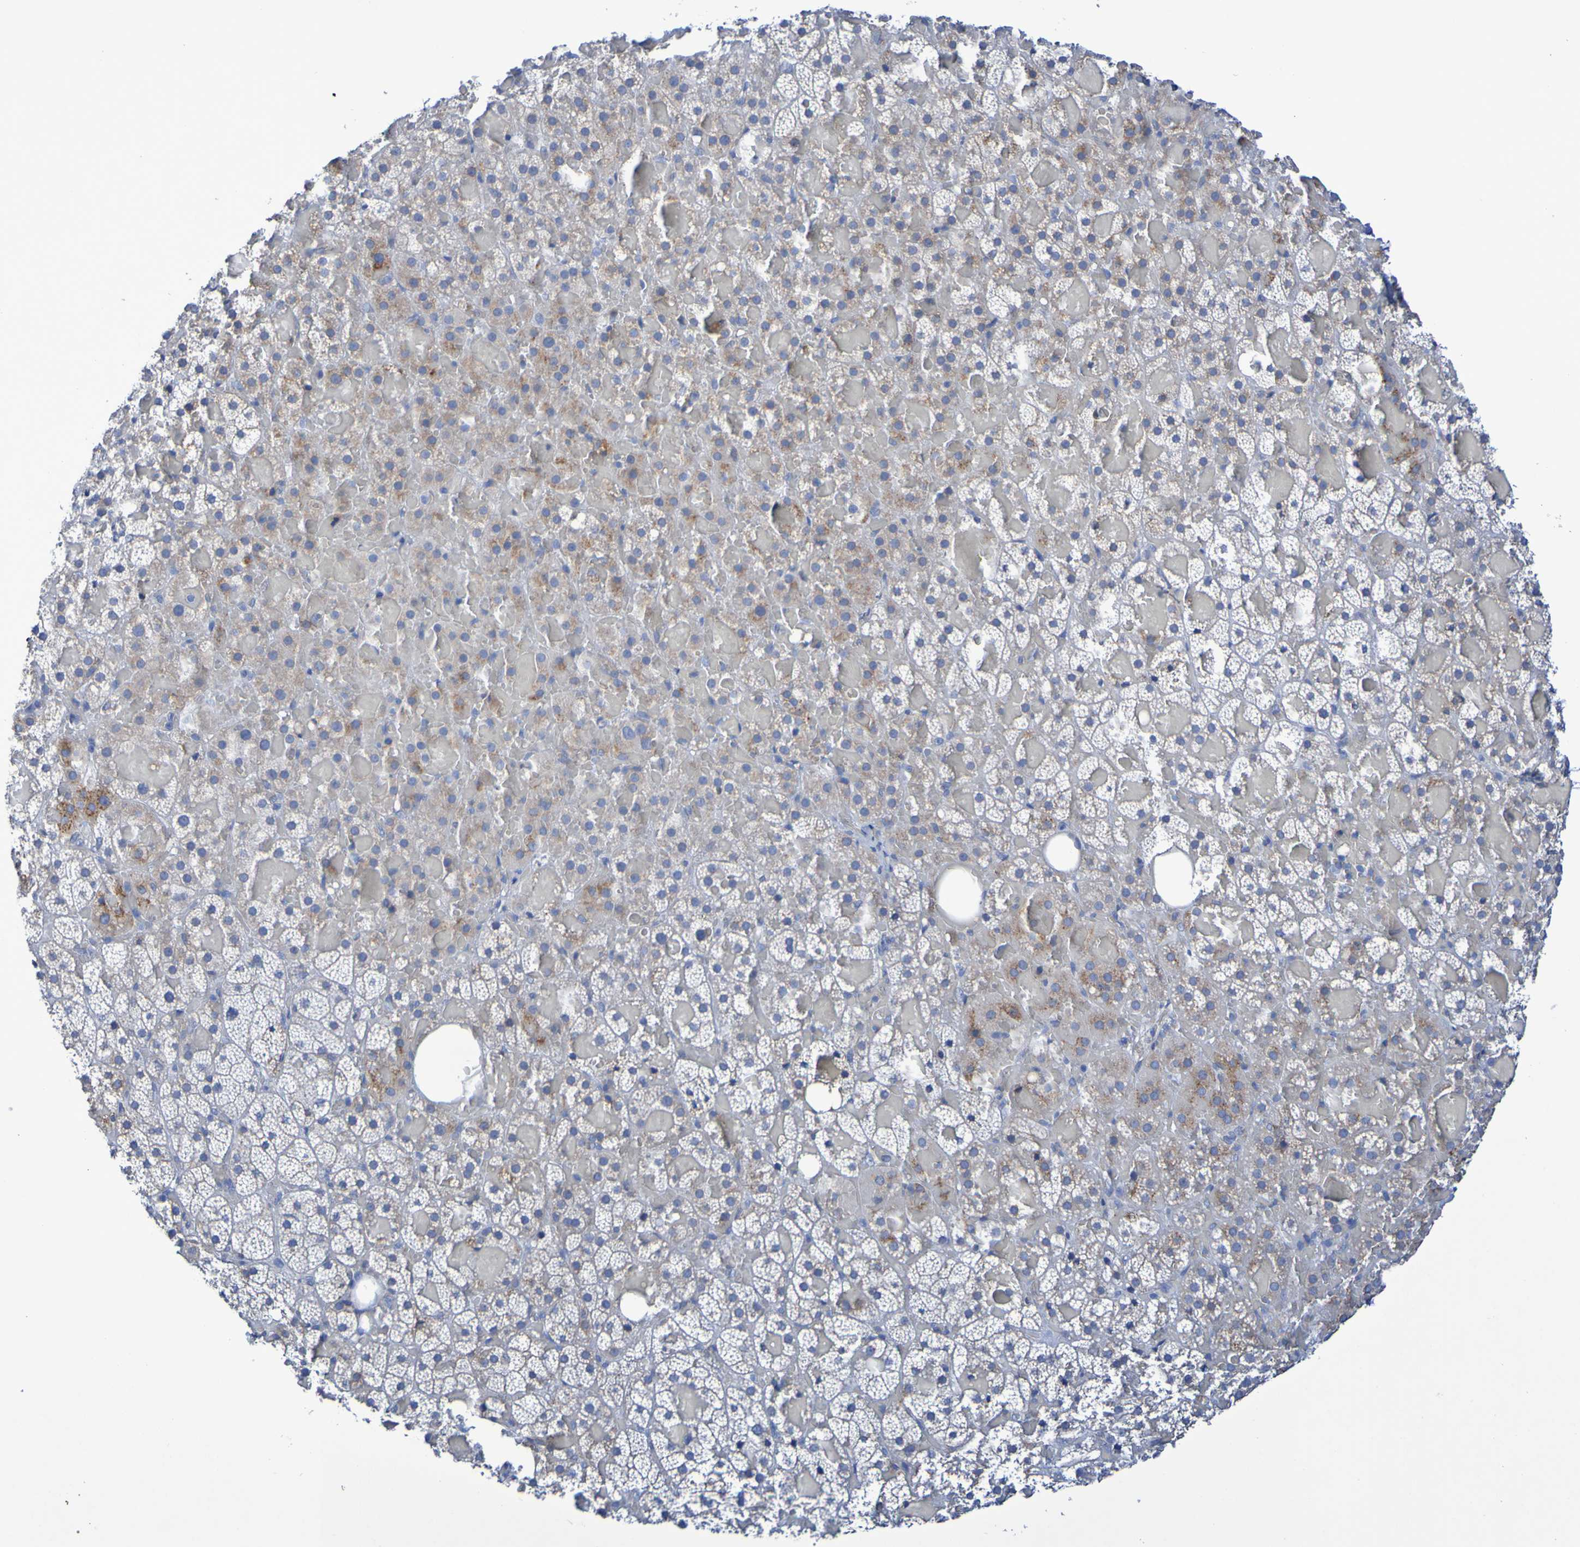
{"staining": {"intensity": "weak", "quantity": "25%-75%", "location": "cytoplasmic/membranous"}, "tissue": "adrenal gland", "cell_type": "Glandular cells", "image_type": "normal", "snomed": [{"axis": "morphology", "description": "Normal tissue, NOS"}, {"axis": "topography", "description": "Adrenal gland"}], "caption": "Immunohistochemical staining of benign adrenal gland reveals low levels of weak cytoplasmic/membranous staining in approximately 25%-75% of glandular cells.", "gene": "SLC3A2", "patient": {"sex": "female", "age": 59}}